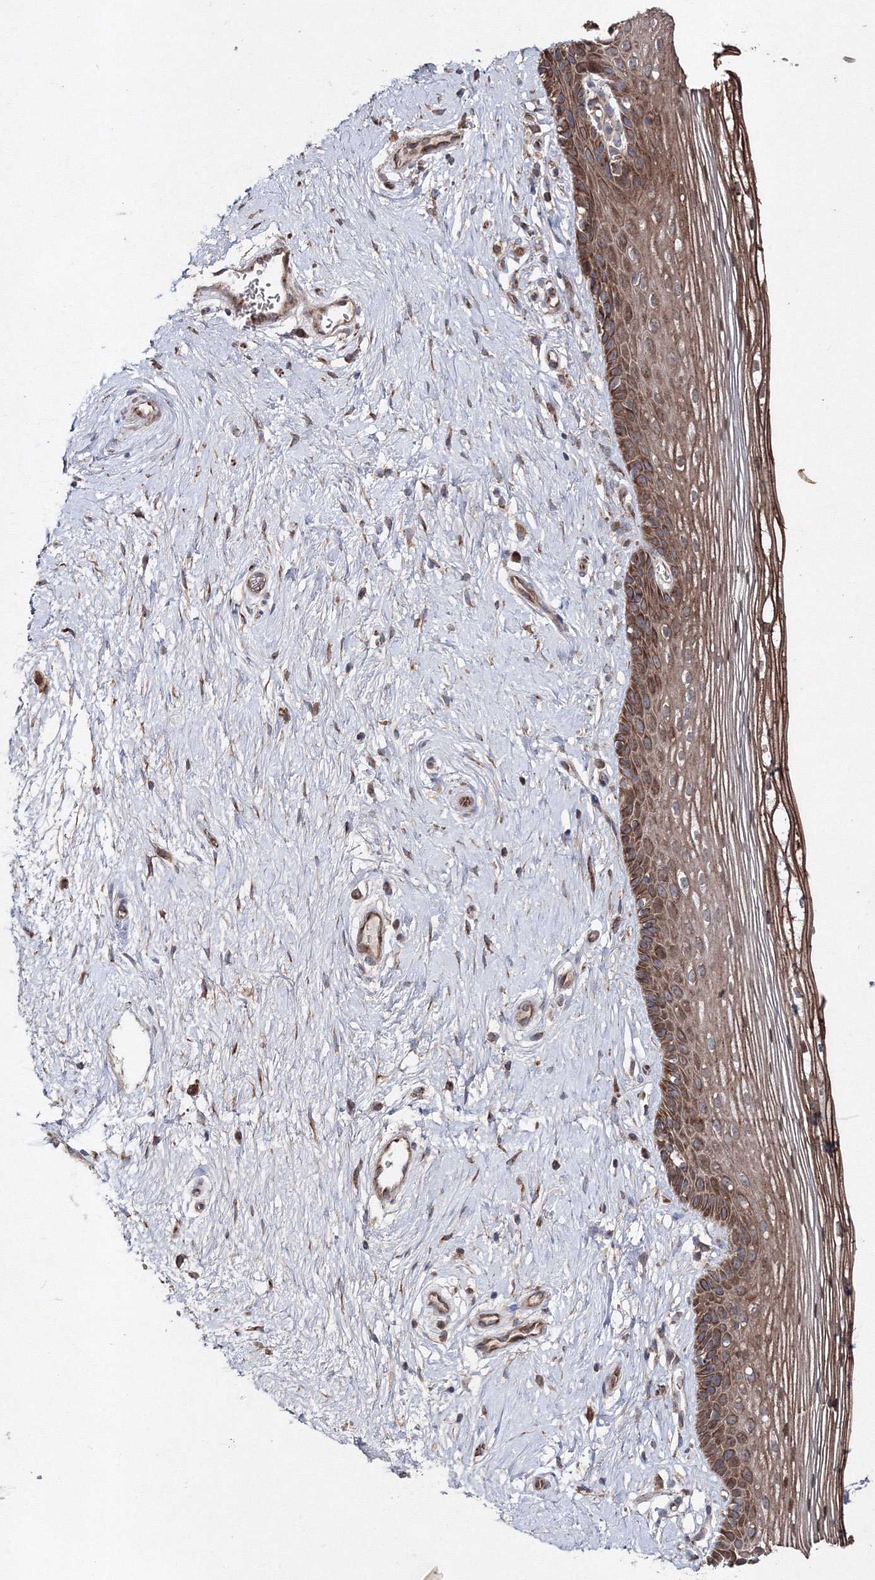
{"staining": {"intensity": "moderate", "quantity": ">75%", "location": "cytoplasmic/membranous"}, "tissue": "vagina", "cell_type": "Squamous epithelial cells", "image_type": "normal", "snomed": [{"axis": "morphology", "description": "Normal tissue, NOS"}, {"axis": "topography", "description": "Vagina"}], "caption": "Squamous epithelial cells exhibit medium levels of moderate cytoplasmic/membranous staining in approximately >75% of cells in unremarkable human vagina. The protein of interest is stained brown, and the nuclei are stained in blue (DAB IHC with brightfield microscopy, high magnification).", "gene": "GFM1", "patient": {"sex": "female", "age": 46}}